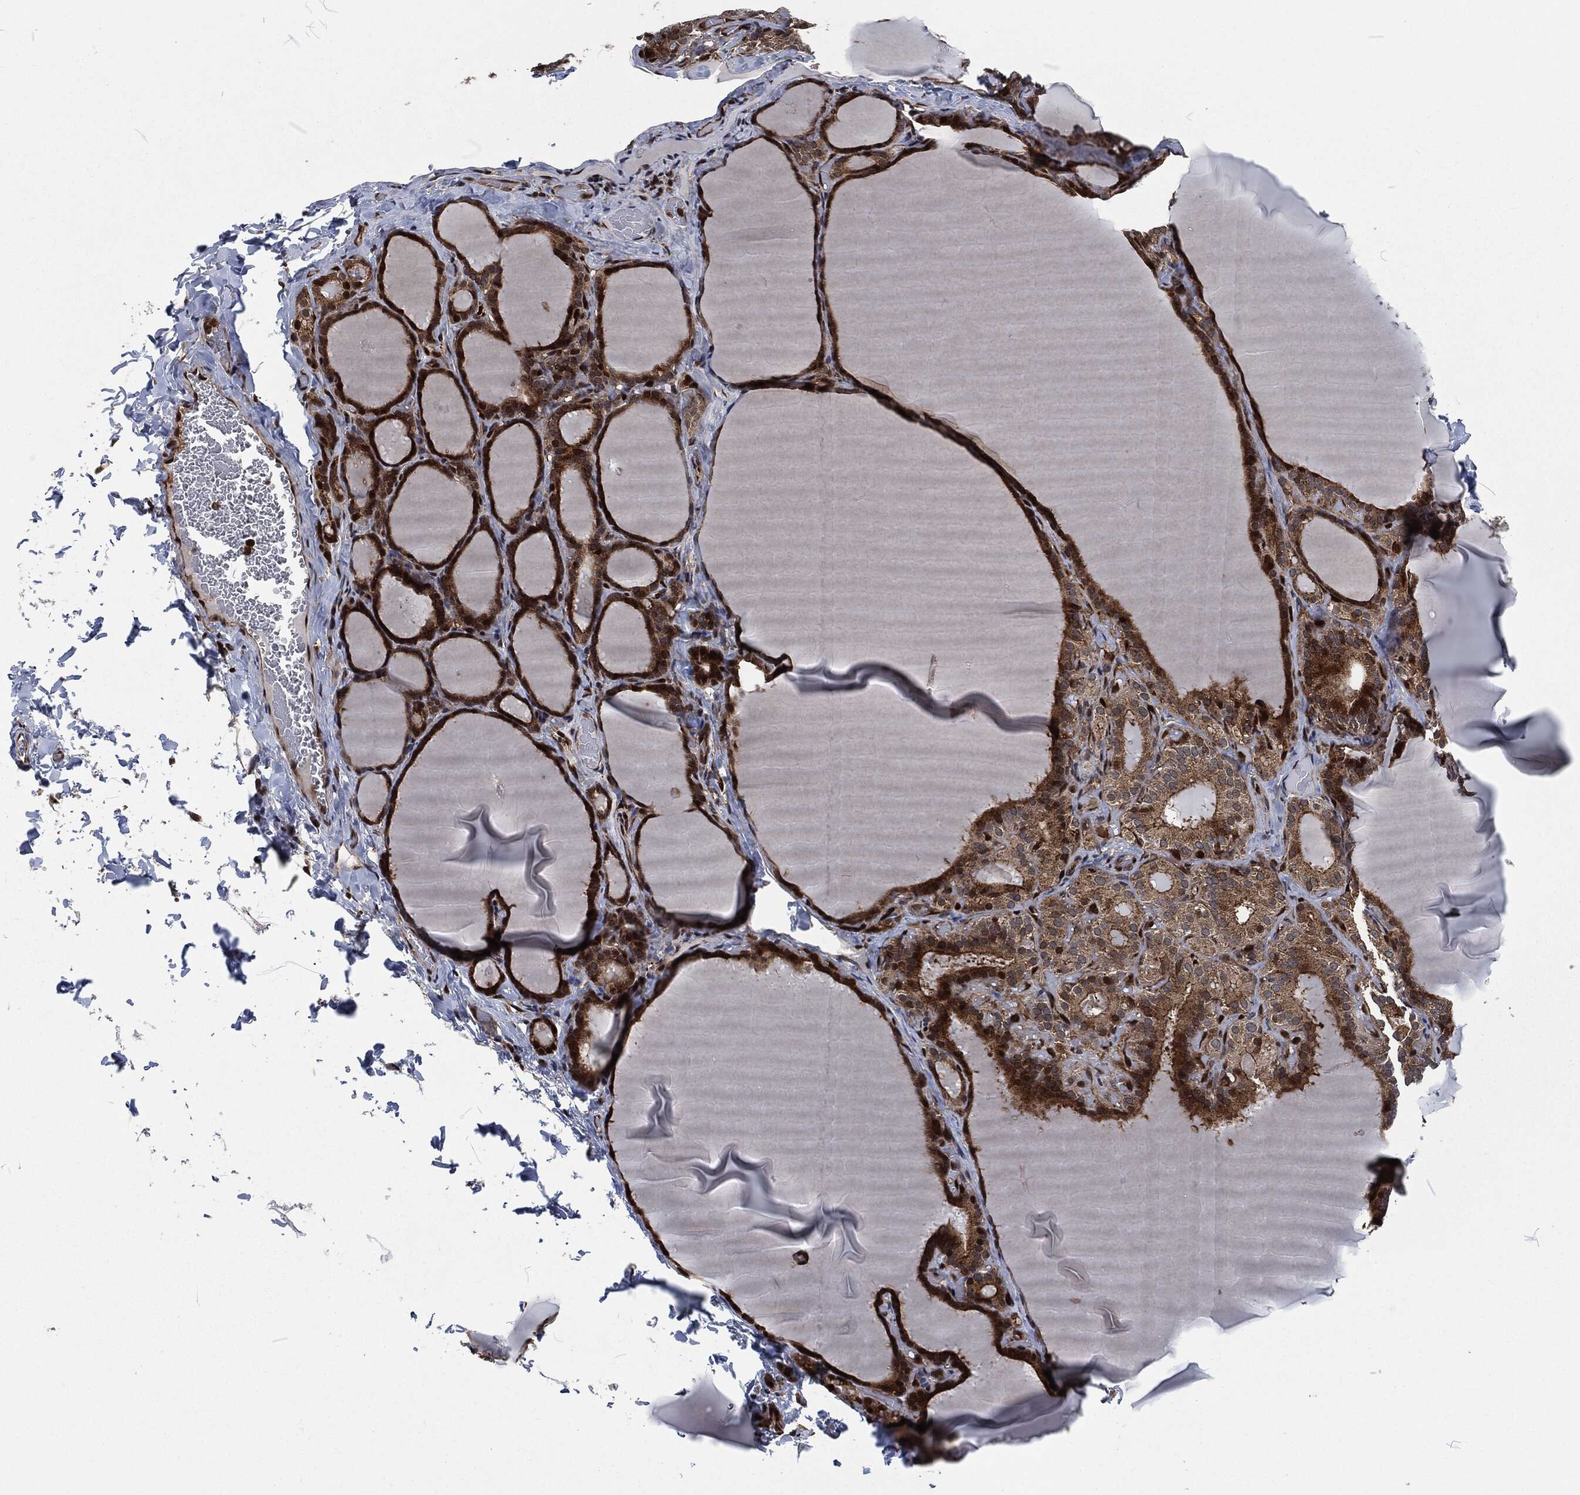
{"staining": {"intensity": "moderate", "quantity": ">75%", "location": "cytoplasmic/membranous"}, "tissue": "thyroid gland", "cell_type": "Glandular cells", "image_type": "normal", "snomed": [{"axis": "morphology", "description": "Normal tissue, NOS"}, {"axis": "morphology", "description": "Hyperplasia, NOS"}, {"axis": "topography", "description": "Thyroid gland"}], "caption": "Human thyroid gland stained with a brown dye demonstrates moderate cytoplasmic/membranous positive expression in approximately >75% of glandular cells.", "gene": "CMPK2", "patient": {"sex": "female", "age": 27}}